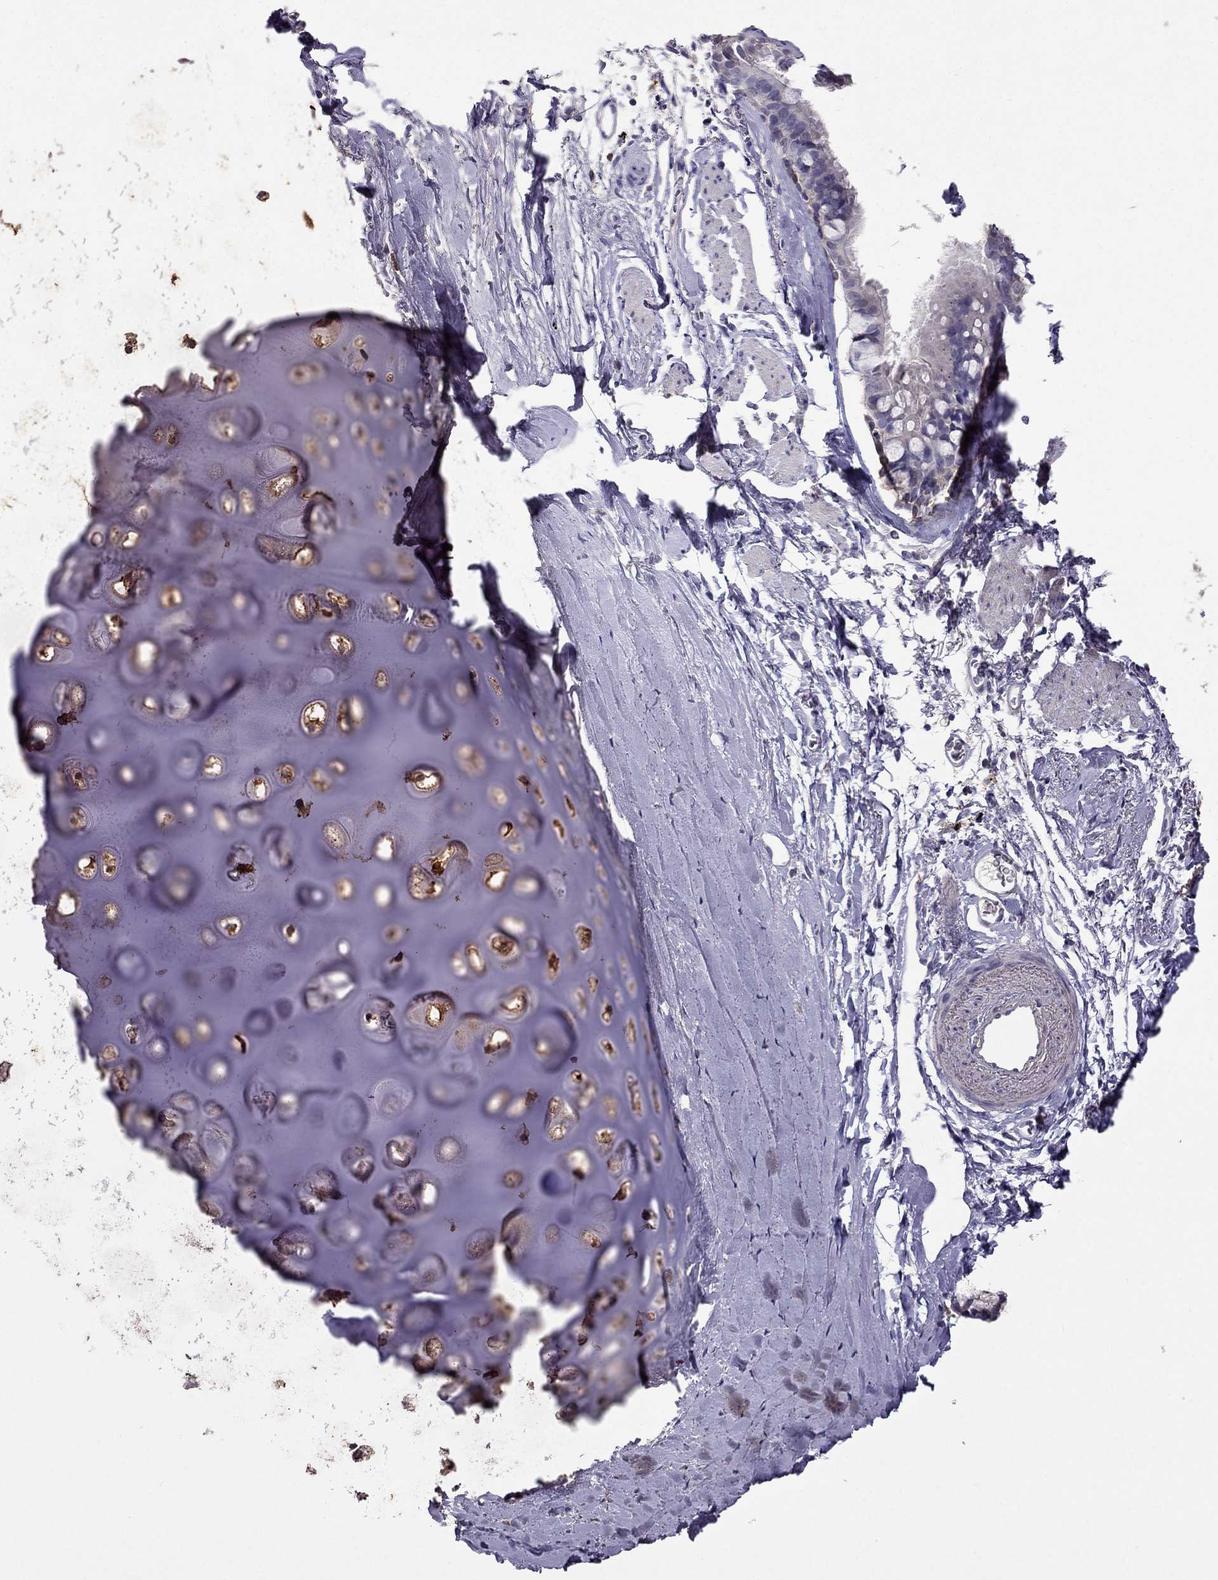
{"staining": {"intensity": "negative", "quantity": "none", "location": "none"}, "tissue": "bronchus", "cell_type": "Respiratory epithelial cells", "image_type": "normal", "snomed": [{"axis": "morphology", "description": "Normal tissue, NOS"}, {"axis": "morphology", "description": "Squamous cell carcinoma, NOS"}, {"axis": "topography", "description": "Cartilage tissue"}, {"axis": "topography", "description": "Bronchus"}], "caption": "The IHC micrograph has no significant expression in respiratory epithelial cells of bronchus. (Stains: DAB (3,3'-diaminobenzidine) immunohistochemistry (IHC) with hematoxylin counter stain, Microscopy: brightfield microscopy at high magnification).", "gene": "CDH9", "patient": {"sex": "male", "age": 72}}